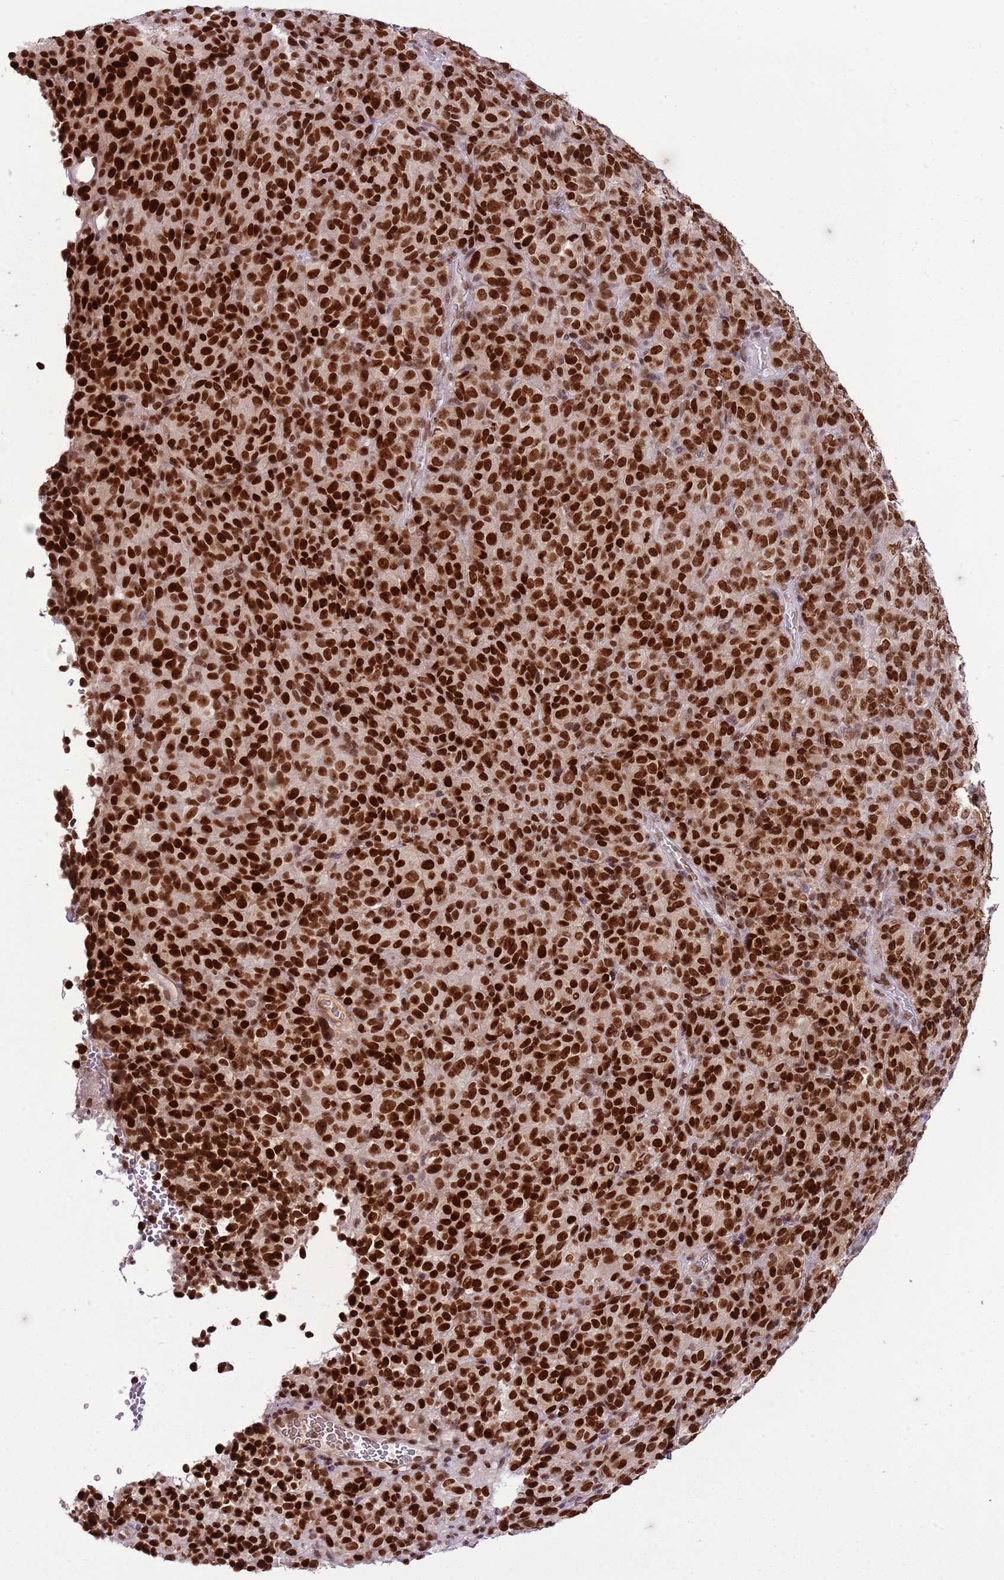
{"staining": {"intensity": "strong", "quantity": ">75%", "location": "nuclear"}, "tissue": "melanoma", "cell_type": "Tumor cells", "image_type": "cancer", "snomed": [{"axis": "morphology", "description": "Malignant melanoma, Metastatic site"}, {"axis": "topography", "description": "Brain"}], "caption": "Immunohistochemistry image of neoplastic tissue: melanoma stained using immunohistochemistry displays high levels of strong protein expression localized specifically in the nuclear of tumor cells, appearing as a nuclear brown color.", "gene": "SELENOH", "patient": {"sex": "female", "age": 56}}